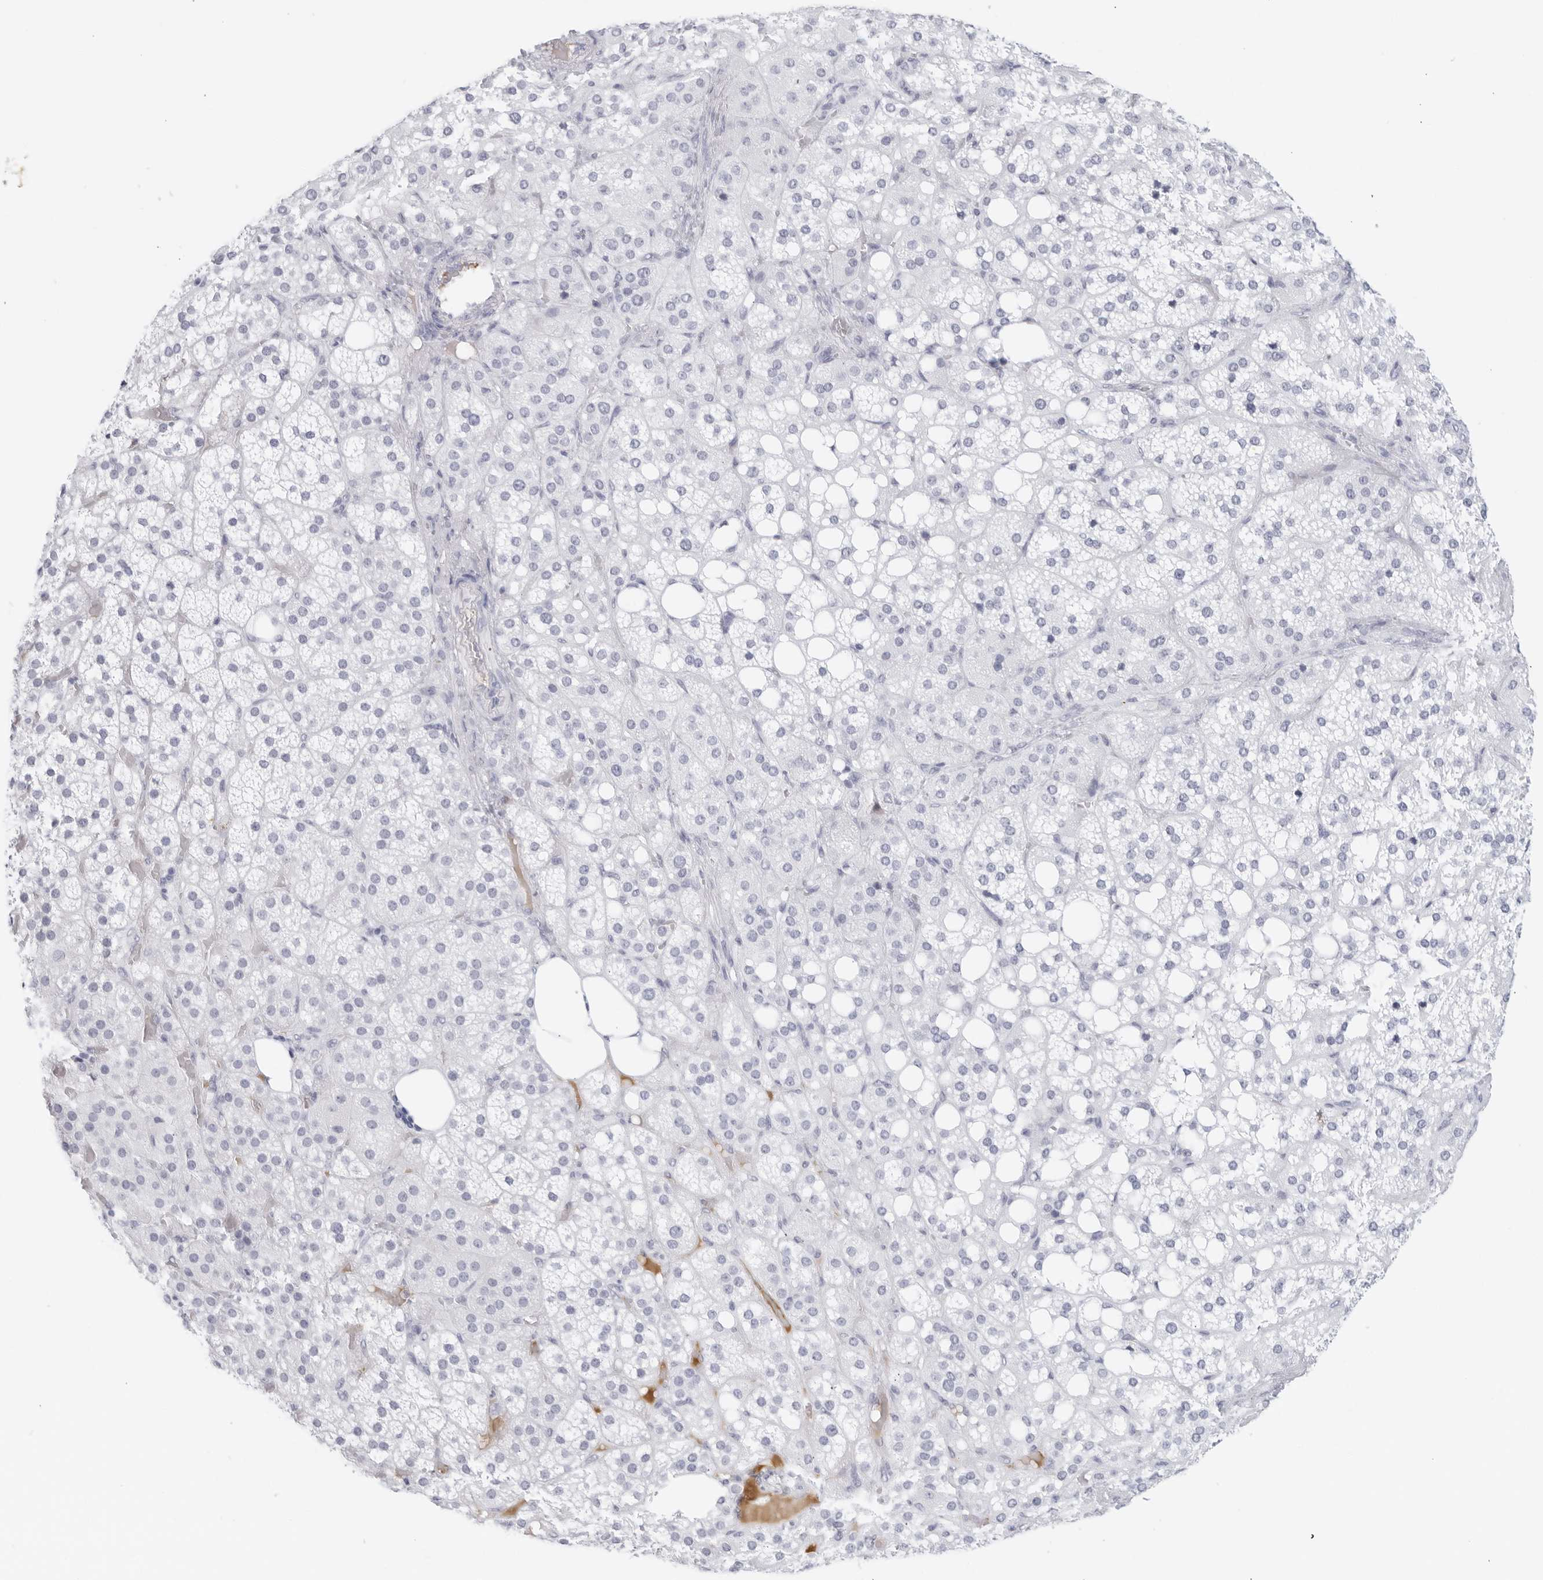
{"staining": {"intensity": "negative", "quantity": "none", "location": "none"}, "tissue": "adrenal gland", "cell_type": "Glandular cells", "image_type": "normal", "snomed": [{"axis": "morphology", "description": "Normal tissue, NOS"}, {"axis": "topography", "description": "Adrenal gland"}], "caption": "IHC image of benign adrenal gland: human adrenal gland stained with DAB displays no significant protein positivity in glandular cells. The staining is performed using DAB (3,3'-diaminobenzidine) brown chromogen with nuclei counter-stained in using hematoxylin.", "gene": "FGG", "patient": {"sex": "female", "age": 59}}